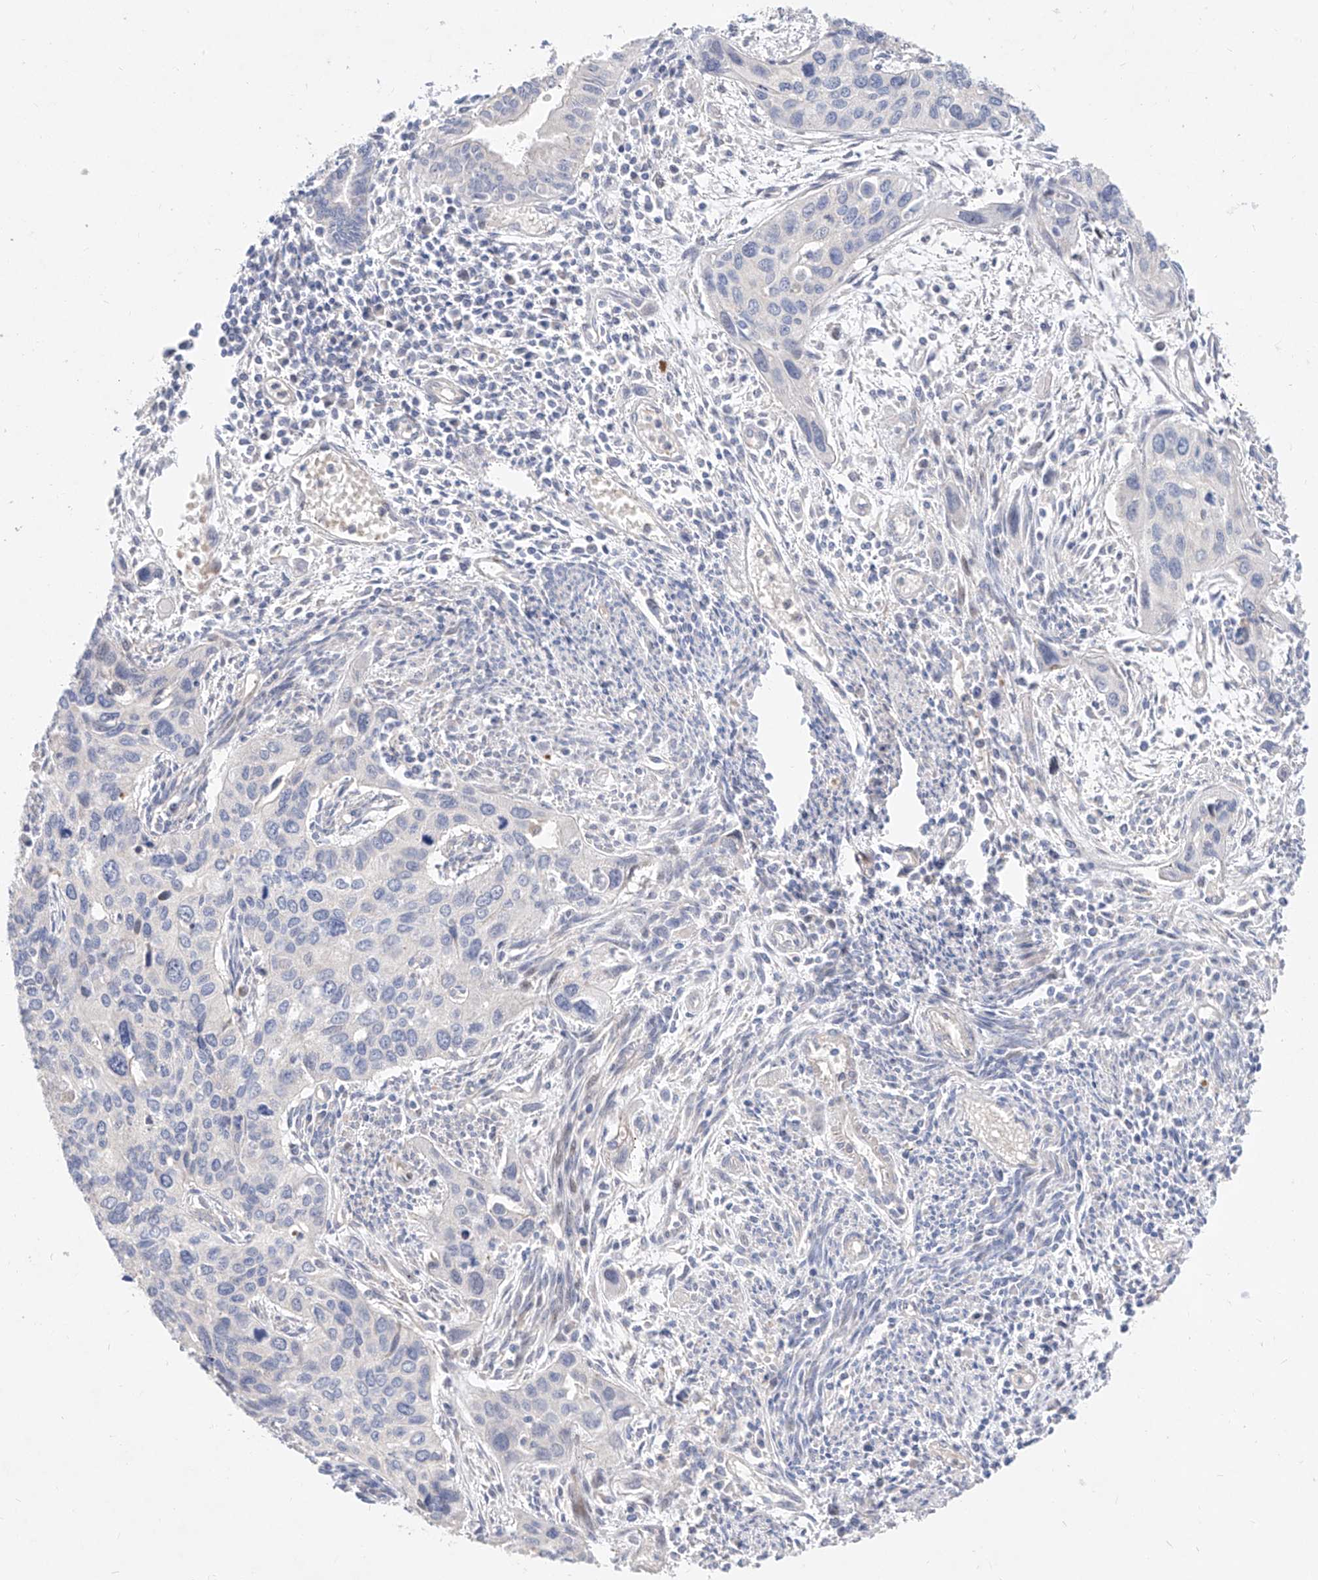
{"staining": {"intensity": "negative", "quantity": "none", "location": "none"}, "tissue": "cervical cancer", "cell_type": "Tumor cells", "image_type": "cancer", "snomed": [{"axis": "morphology", "description": "Squamous cell carcinoma, NOS"}, {"axis": "topography", "description": "Cervix"}], "caption": "There is no significant staining in tumor cells of cervical cancer (squamous cell carcinoma).", "gene": "FUCA2", "patient": {"sex": "female", "age": 55}}